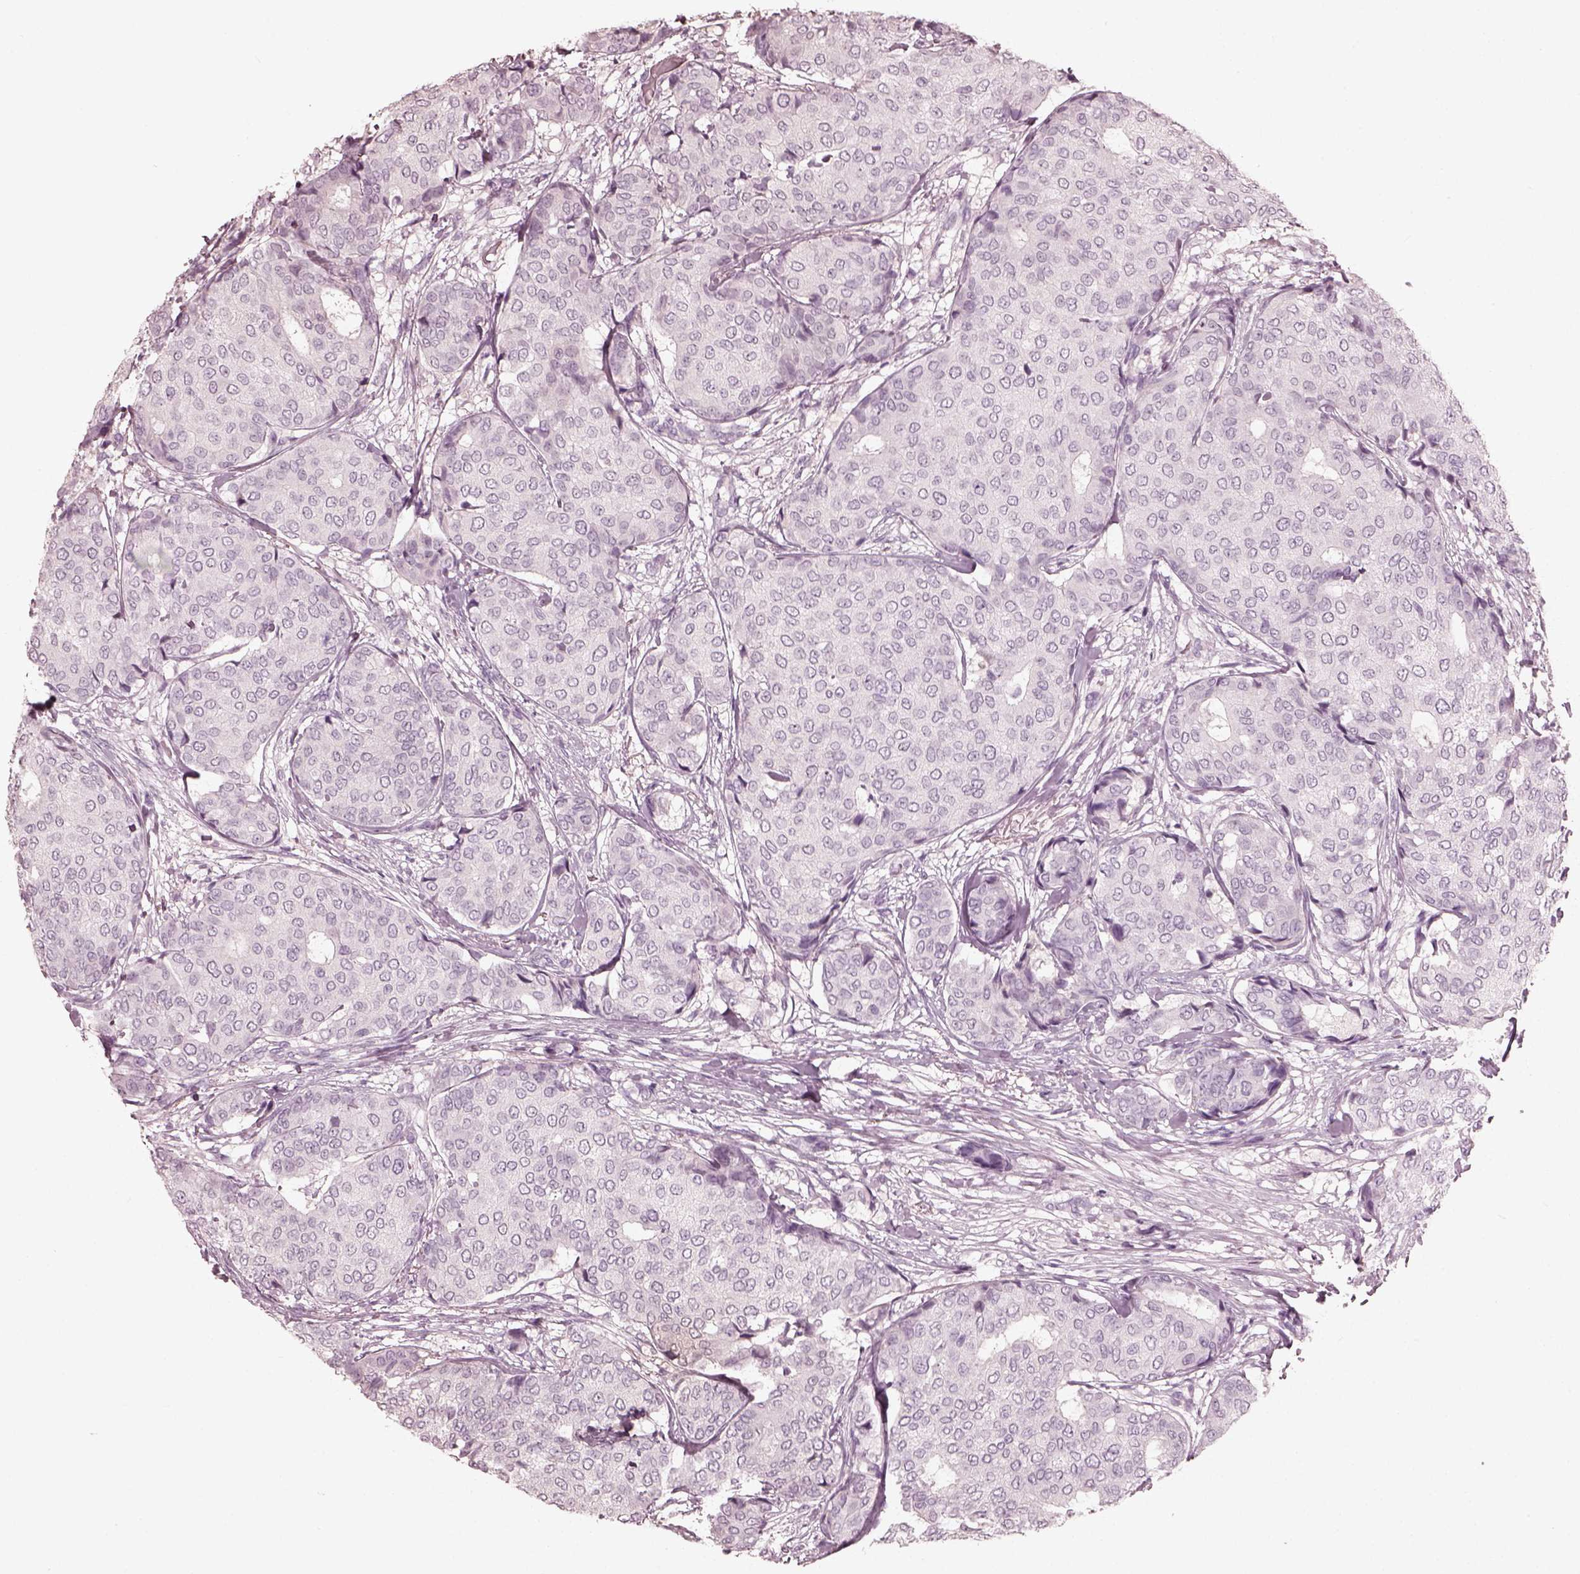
{"staining": {"intensity": "negative", "quantity": "none", "location": "none"}, "tissue": "breast cancer", "cell_type": "Tumor cells", "image_type": "cancer", "snomed": [{"axis": "morphology", "description": "Duct carcinoma"}, {"axis": "topography", "description": "Breast"}], "caption": "Tumor cells are negative for protein expression in human breast cancer (infiltrating ductal carcinoma). (Brightfield microscopy of DAB IHC at high magnification).", "gene": "OPTC", "patient": {"sex": "female", "age": 75}}